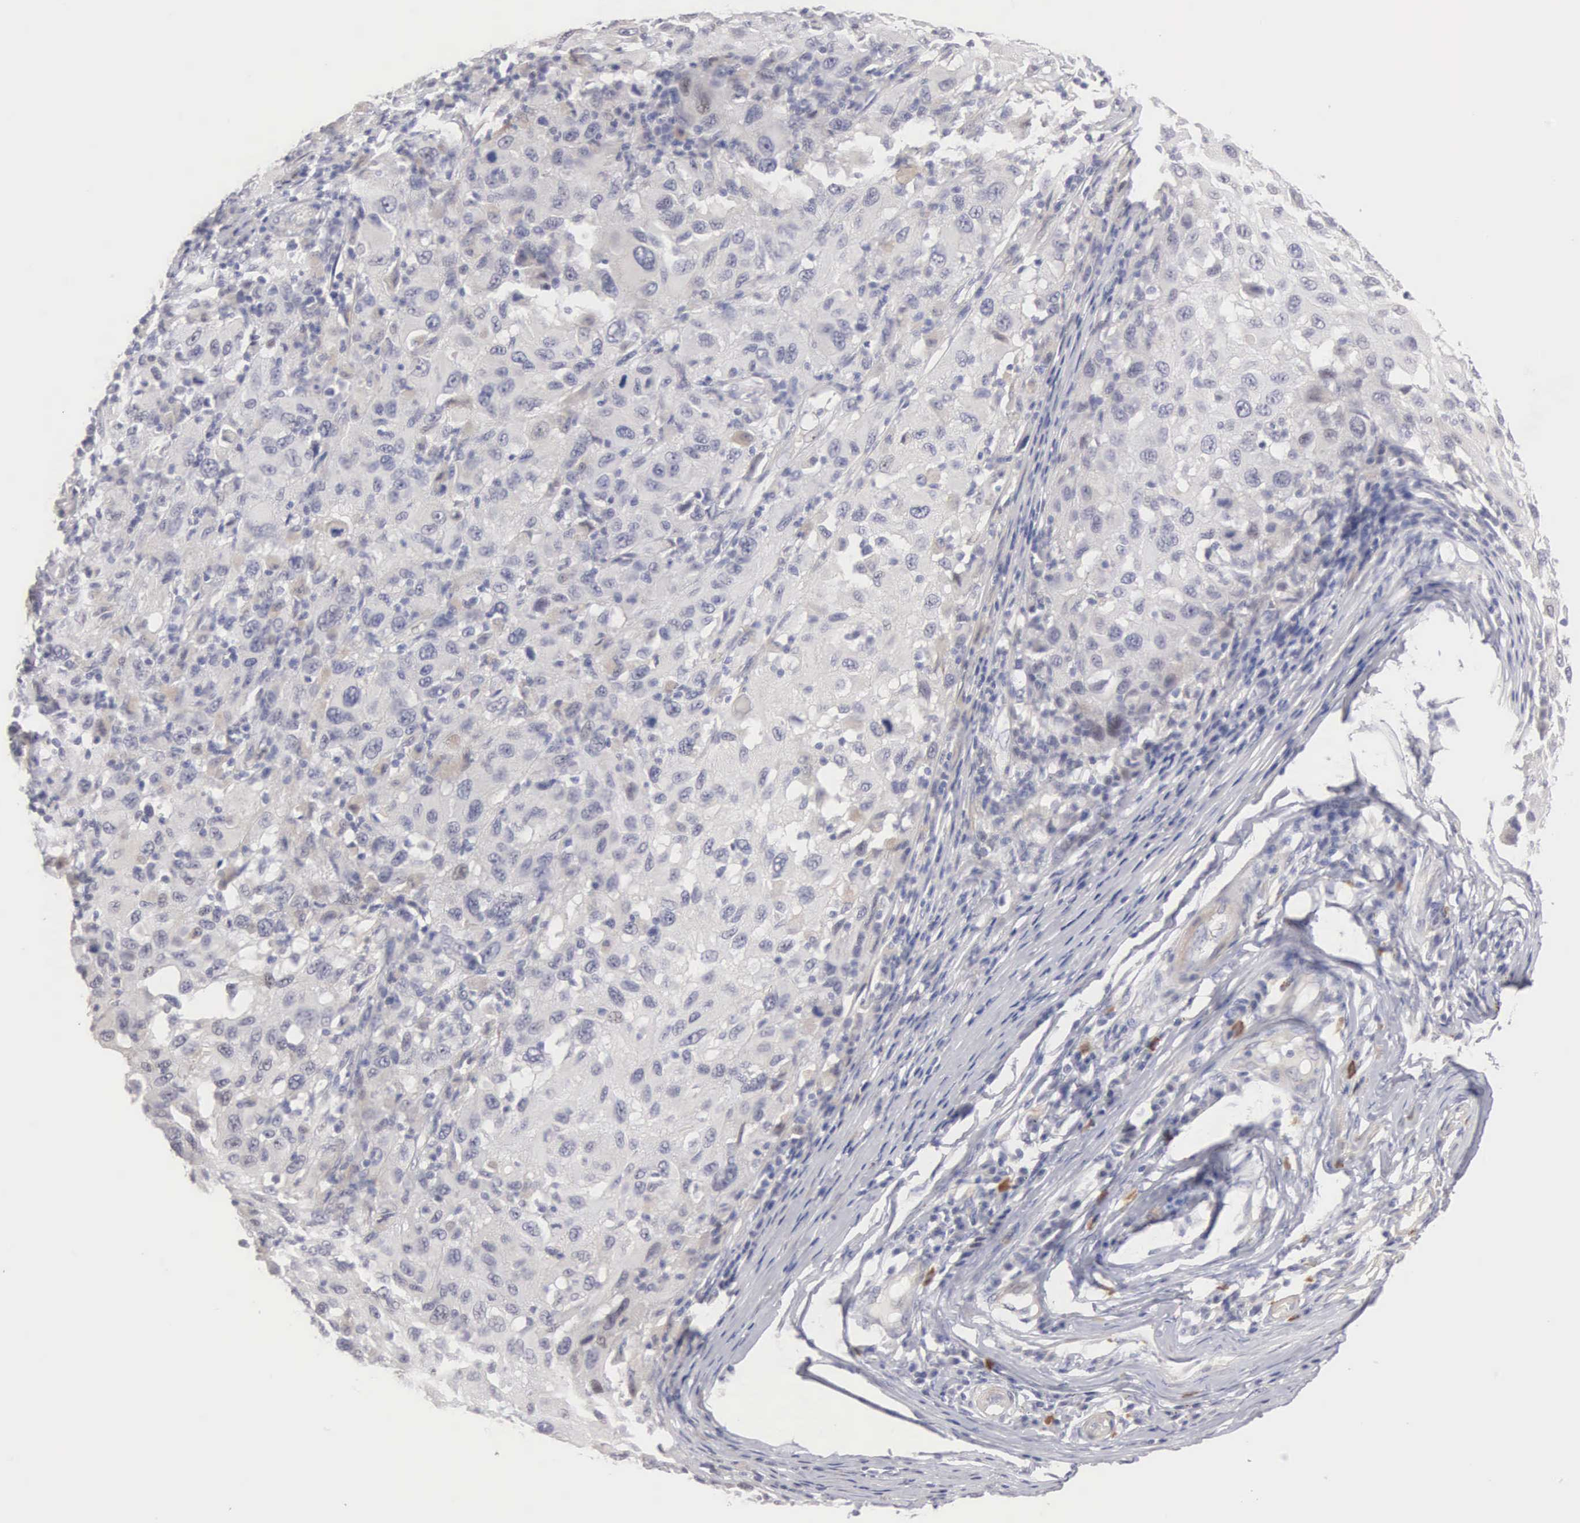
{"staining": {"intensity": "negative", "quantity": "none", "location": "none"}, "tissue": "melanoma", "cell_type": "Tumor cells", "image_type": "cancer", "snomed": [{"axis": "morphology", "description": "Malignant melanoma, NOS"}, {"axis": "topography", "description": "Skin"}], "caption": "IHC image of melanoma stained for a protein (brown), which displays no staining in tumor cells.", "gene": "ELFN2", "patient": {"sex": "female", "age": 77}}